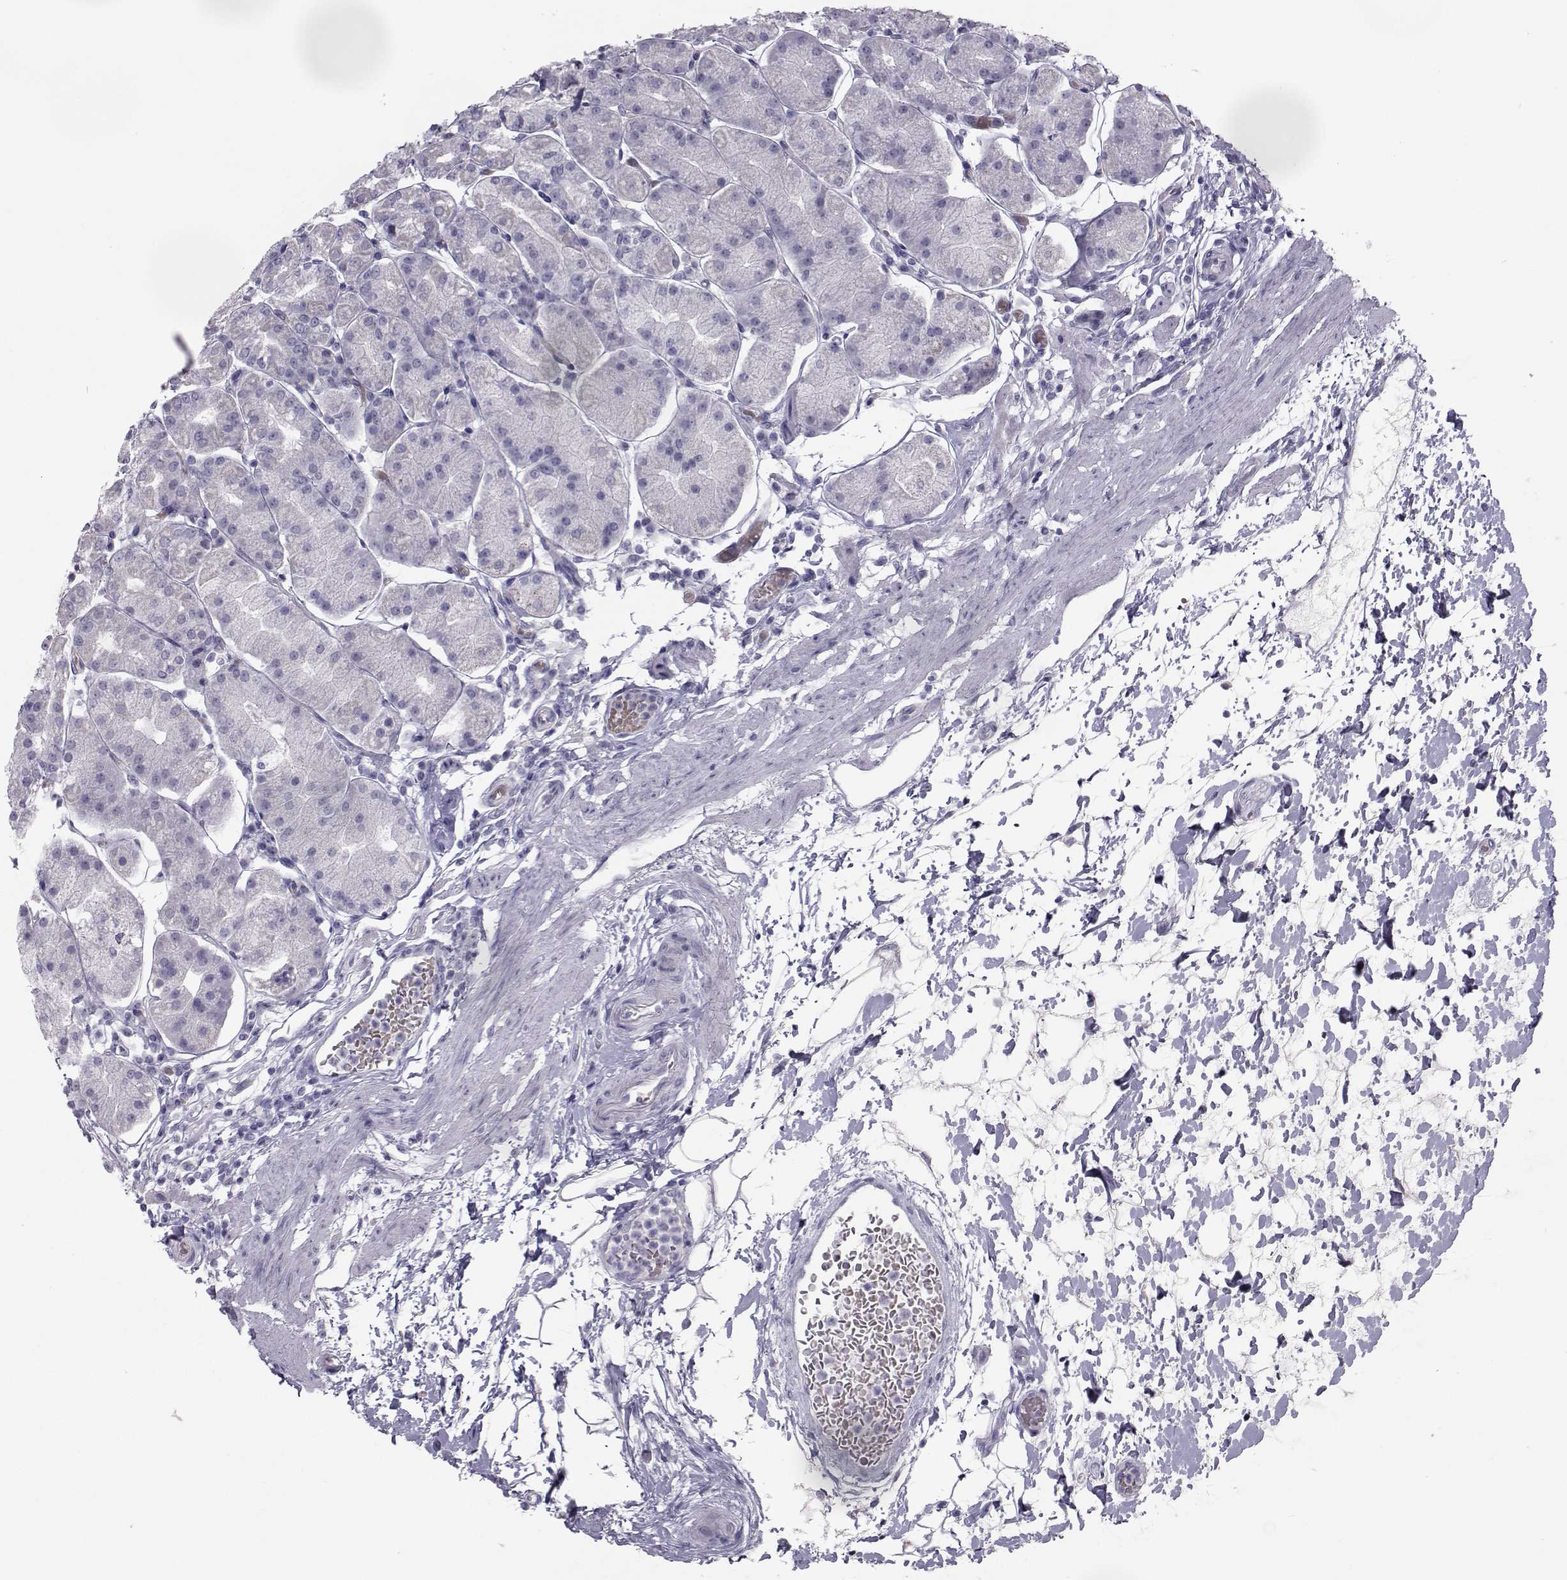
{"staining": {"intensity": "negative", "quantity": "none", "location": "none"}, "tissue": "stomach", "cell_type": "Glandular cells", "image_type": "normal", "snomed": [{"axis": "morphology", "description": "Normal tissue, NOS"}, {"axis": "topography", "description": "Stomach"}], "caption": "Glandular cells are negative for brown protein staining in normal stomach. (Stains: DAB immunohistochemistry (IHC) with hematoxylin counter stain, Microscopy: brightfield microscopy at high magnification).", "gene": "GARIN3", "patient": {"sex": "male", "age": 54}}